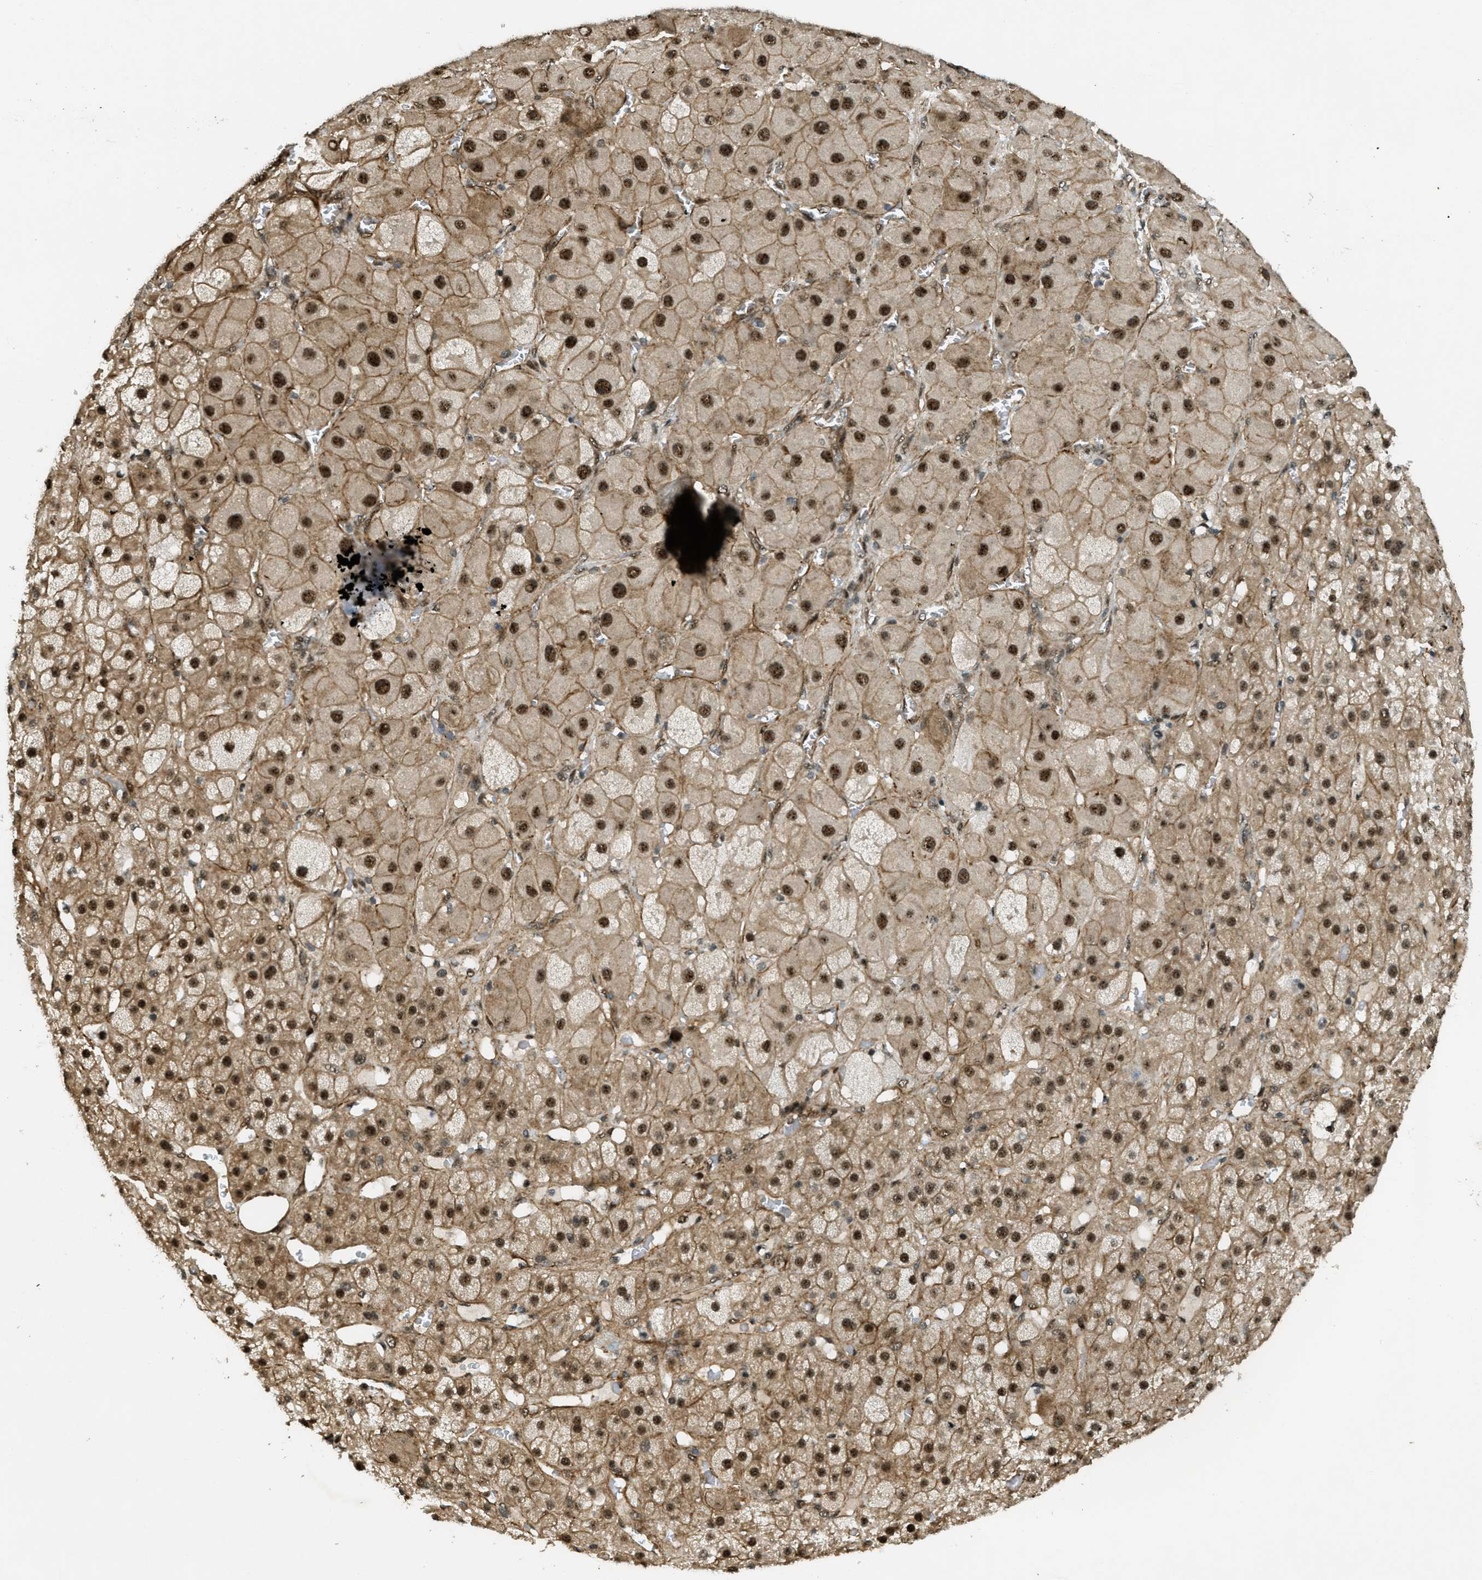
{"staining": {"intensity": "strong", "quantity": ">75%", "location": "cytoplasmic/membranous,nuclear"}, "tissue": "adrenal gland", "cell_type": "Glandular cells", "image_type": "normal", "snomed": [{"axis": "morphology", "description": "Normal tissue, NOS"}, {"axis": "topography", "description": "Adrenal gland"}], "caption": "A high amount of strong cytoplasmic/membranous,nuclear positivity is present in approximately >75% of glandular cells in normal adrenal gland. The protein is stained brown, and the nuclei are stained in blue (DAB (3,3'-diaminobenzidine) IHC with brightfield microscopy, high magnification).", "gene": "CFAP36", "patient": {"sex": "female", "age": 47}}